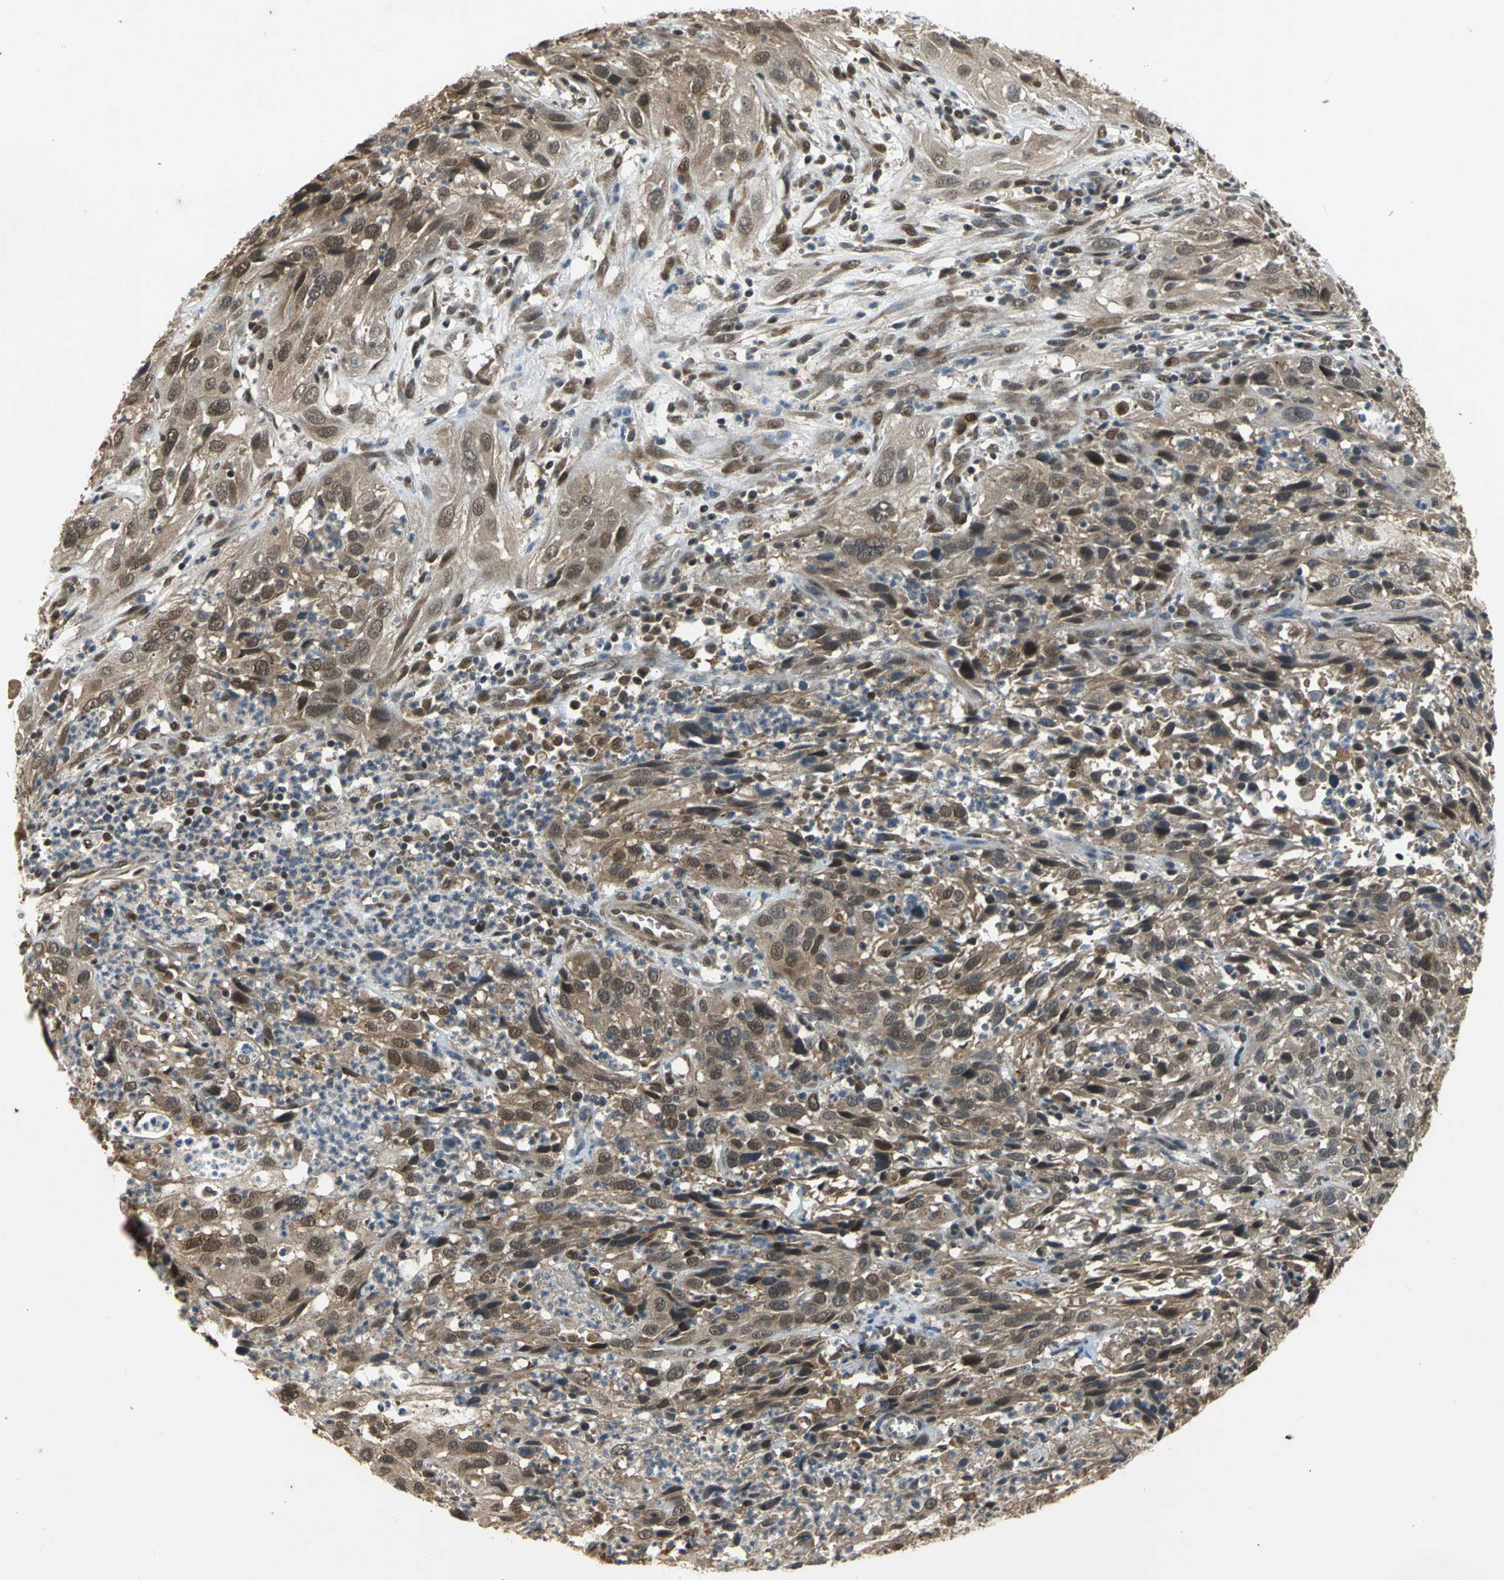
{"staining": {"intensity": "moderate", "quantity": ">75%", "location": "cytoplasmic/membranous"}, "tissue": "cervical cancer", "cell_type": "Tumor cells", "image_type": "cancer", "snomed": [{"axis": "morphology", "description": "Squamous cell carcinoma, NOS"}, {"axis": "topography", "description": "Cervix"}], "caption": "This is an image of IHC staining of cervical squamous cell carcinoma, which shows moderate positivity in the cytoplasmic/membranous of tumor cells.", "gene": "NOTCH3", "patient": {"sex": "female", "age": 32}}